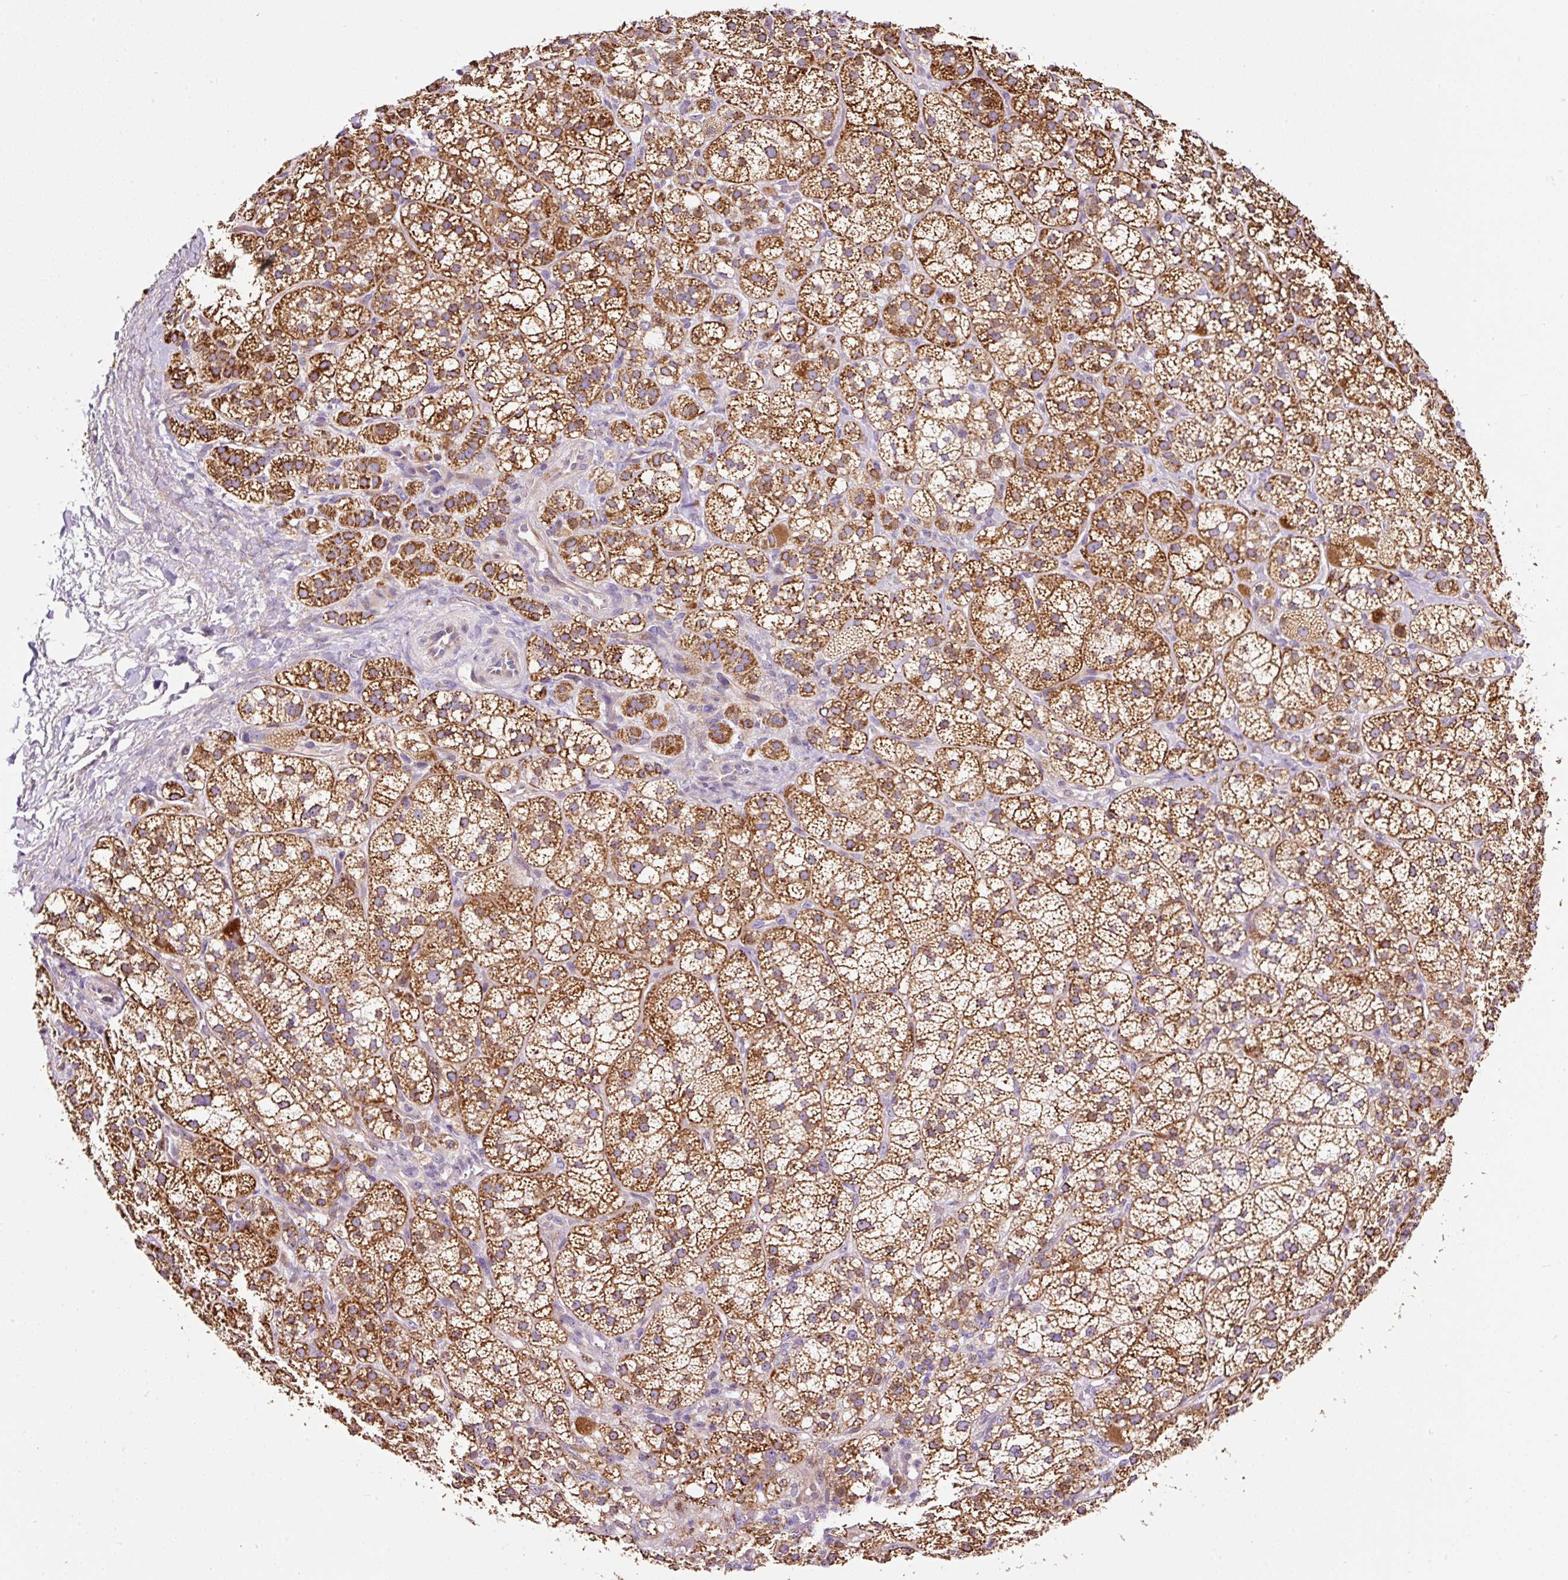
{"staining": {"intensity": "strong", "quantity": ">75%", "location": "cytoplasmic/membranous"}, "tissue": "adrenal gland", "cell_type": "Glandular cells", "image_type": "normal", "snomed": [{"axis": "morphology", "description": "Normal tissue, NOS"}, {"axis": "topography", "description": "Adrenal gland"}], "caption": "Immunohistochemical staining of benign adrenal gland reveals >75% levels of strong cytoplasmic/membranous protein staining in approximately >75% of glandular cells.", "gene": "BOLA3", "patient": {"sex": "female", "age": 60}}